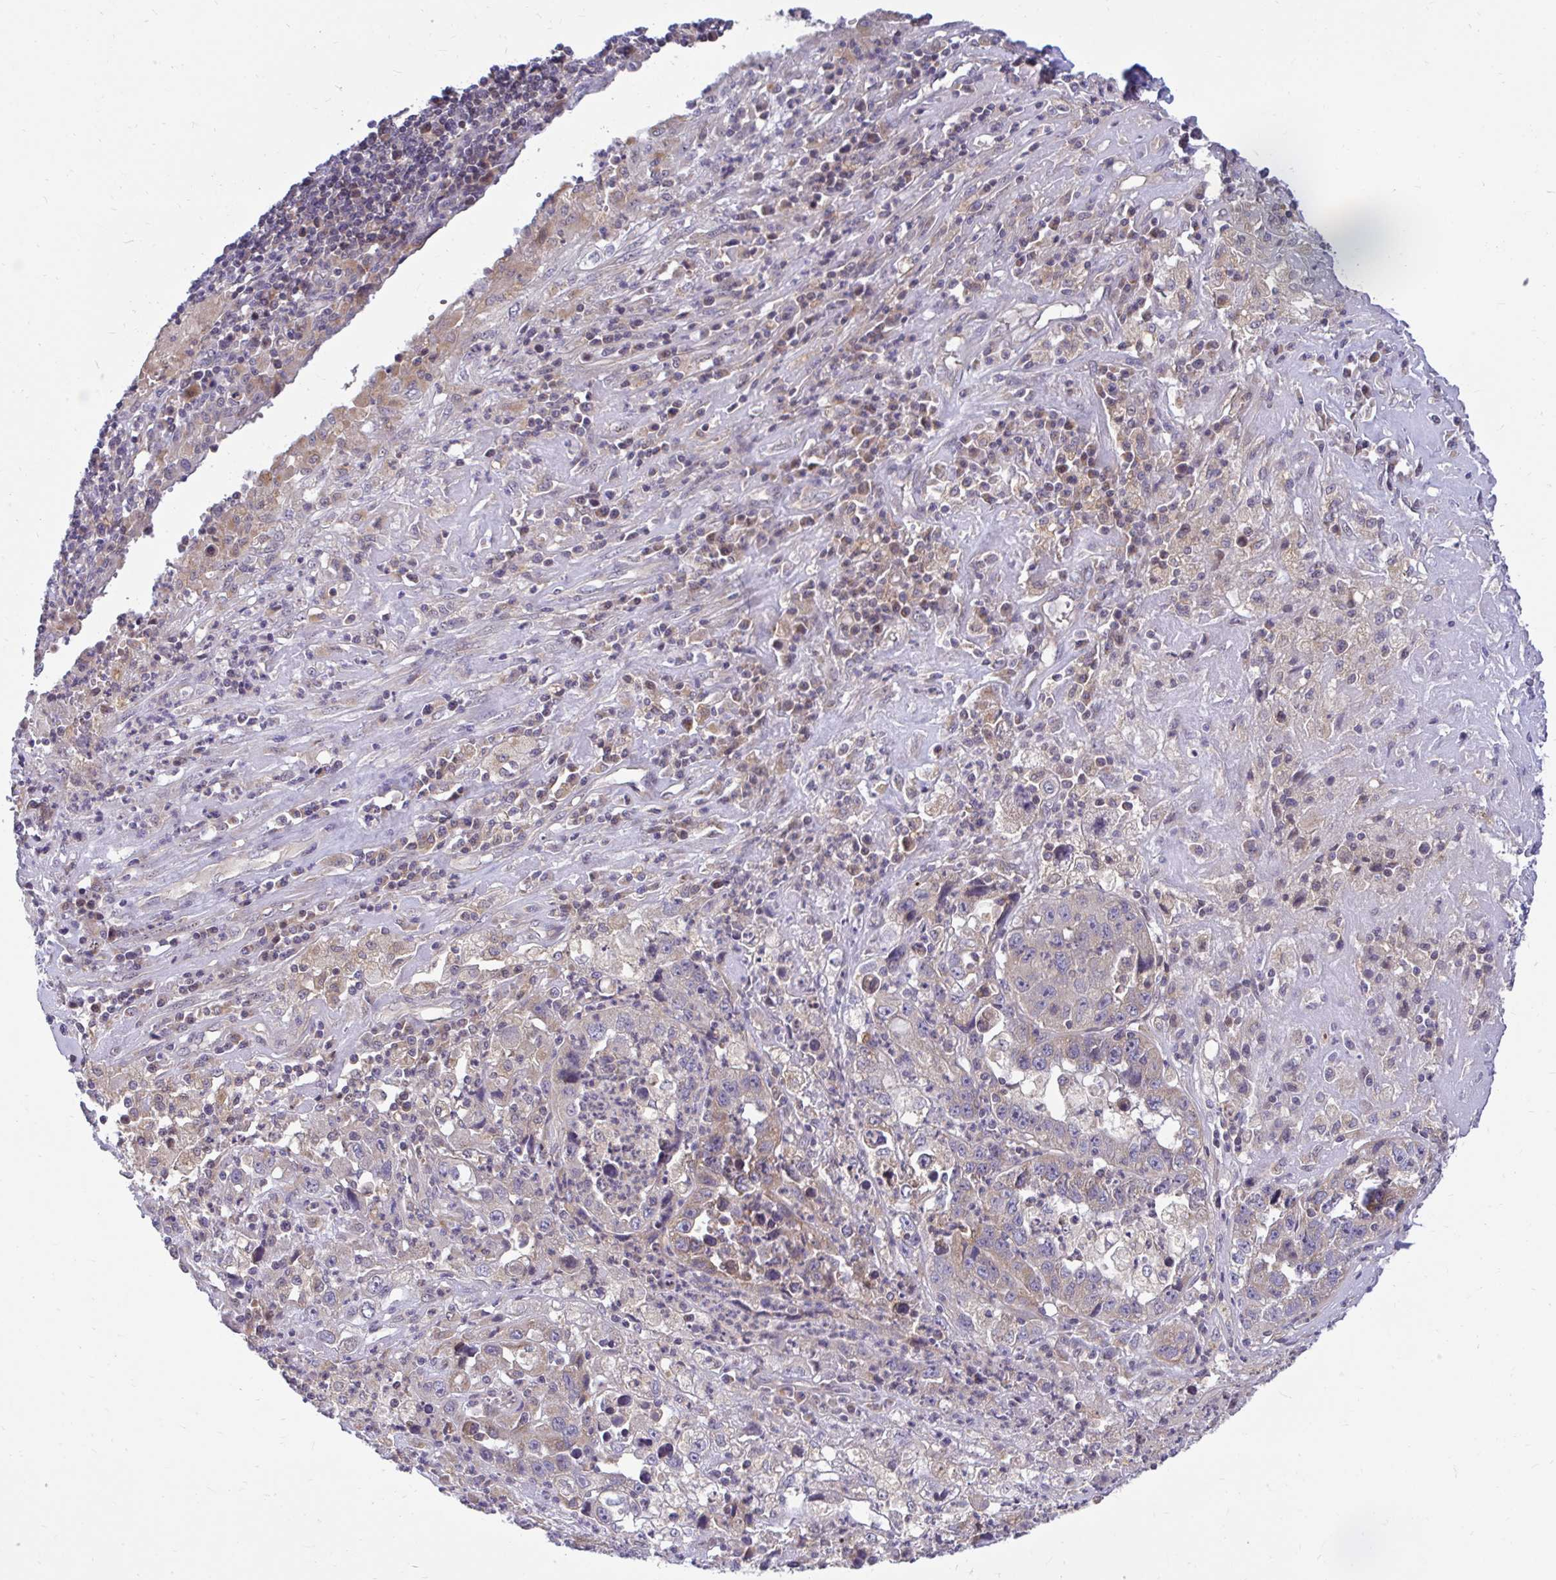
{"staining": {"intensity": "weak", "quantity": "25%-75%", "location": "cytoplasmic/membranous"}, "tissue": "endometrial cancer", "cell_type": "Tumor cells", "image_type": "cancer", "snomed": [{"axis": "morphology", "description": "Adenocarcinoma, NOS"}, {"axis": "topography", "description": "Uterus"}], "caption": "Endometrial adenocarcinoma stained for a protein reveals weak cytoplasmic/membranous positivity in tumor cells. Nuclei are stained in blue.", "gene": "VTI1B", "patient": {"sex": "female", "age": 62}}